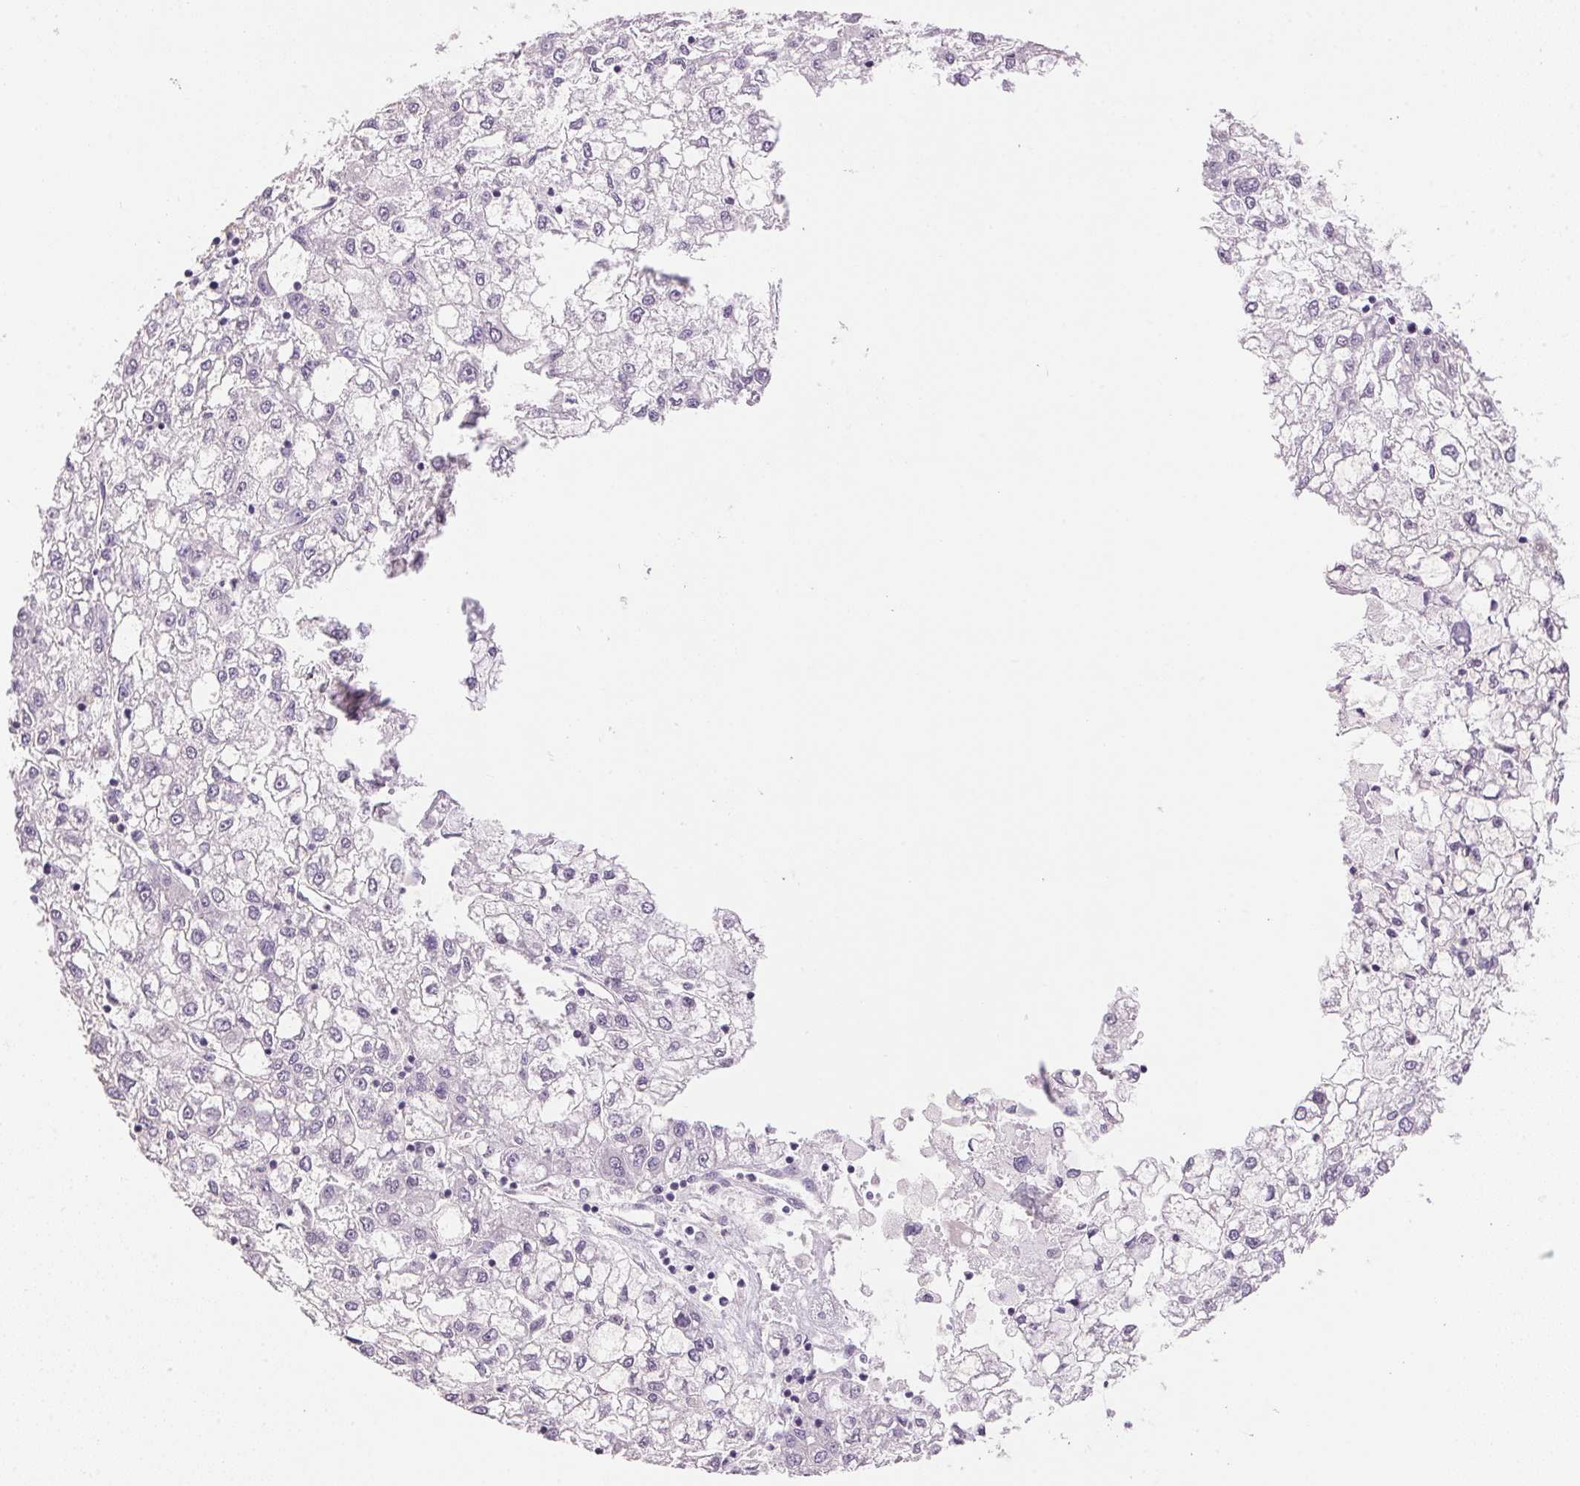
{"staining": {"intensity": "negative", "quantity": "none", "location": "none"}, "tissue": "liver cancer", "cell_type": "Tumor cells", "image_type": "cancer", "snomed": [{"axis": "morphology", "description": "Carcinoma, Hepatocellular, NOS"}, {"axis": "topography", "description": "Liver"}], "caption": "High magnification brightfield microscopy of liver cancer (hepatocellular carcinoma) stained with DAB (brown) and counterstained with hematoxylin (blue): tumor cells show no significant staining.", "gene": "GYG2", "patient": {"sex": "male", "age": 40}}